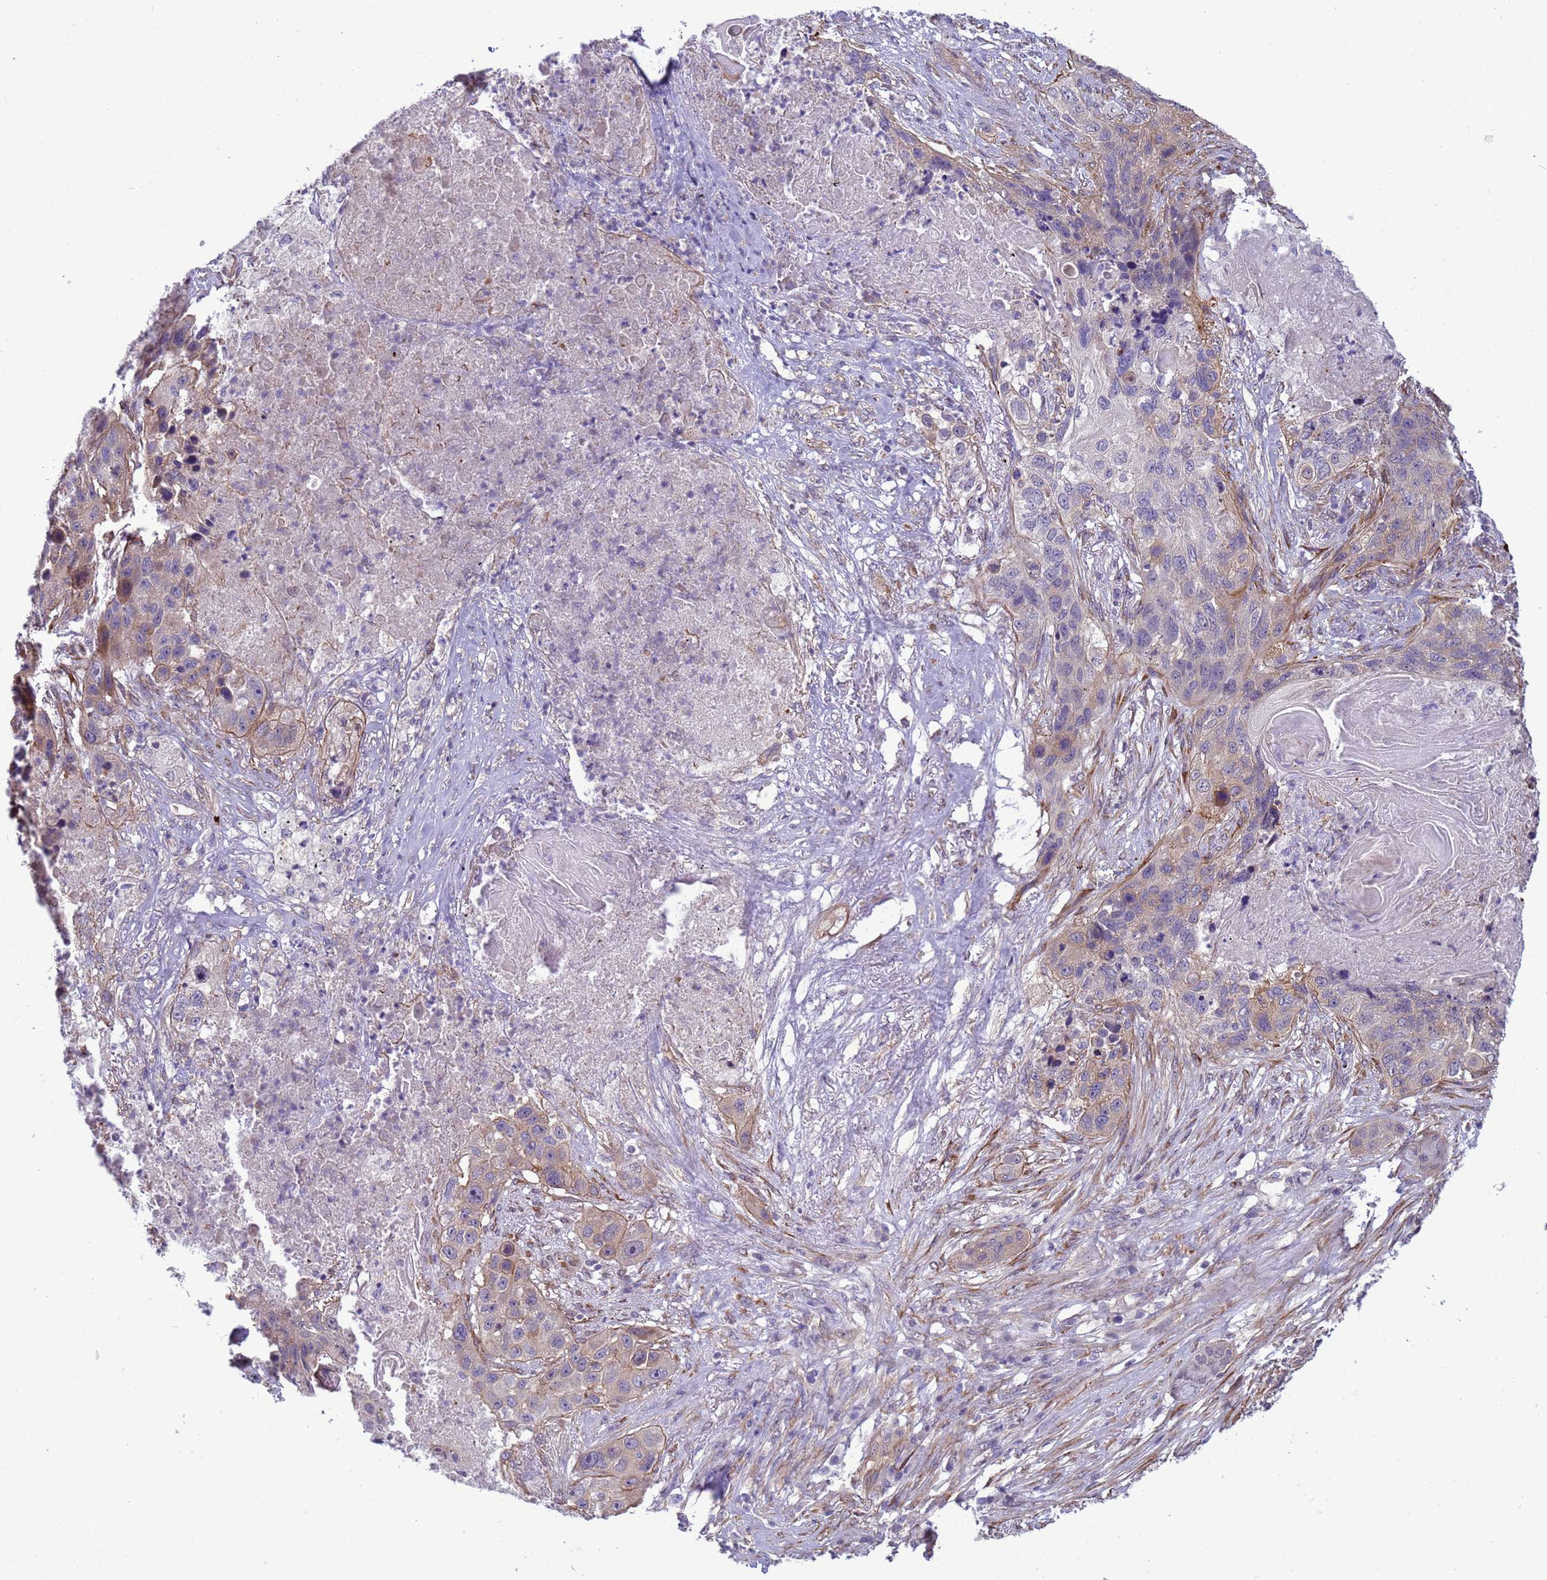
{"staining": {"intensity": "weak", "quantity": "<25%", "location": "cytoplasmic/membranous"}, "tissue": "lung cancer", "cell_type": "Tumor cells", "image_type": "cancer", "snomed": [{"axis": "morphology", "description": "Squamous cell carcinoma, NOS"}, {"axis": "topography", "description": "Lung"}], "caption": "Tumor cells show no significant positivity in lung cancer (squamous cell carcinoma).", "gene": "ITGB4", "patient": {"sex": "female", "age": 63}}